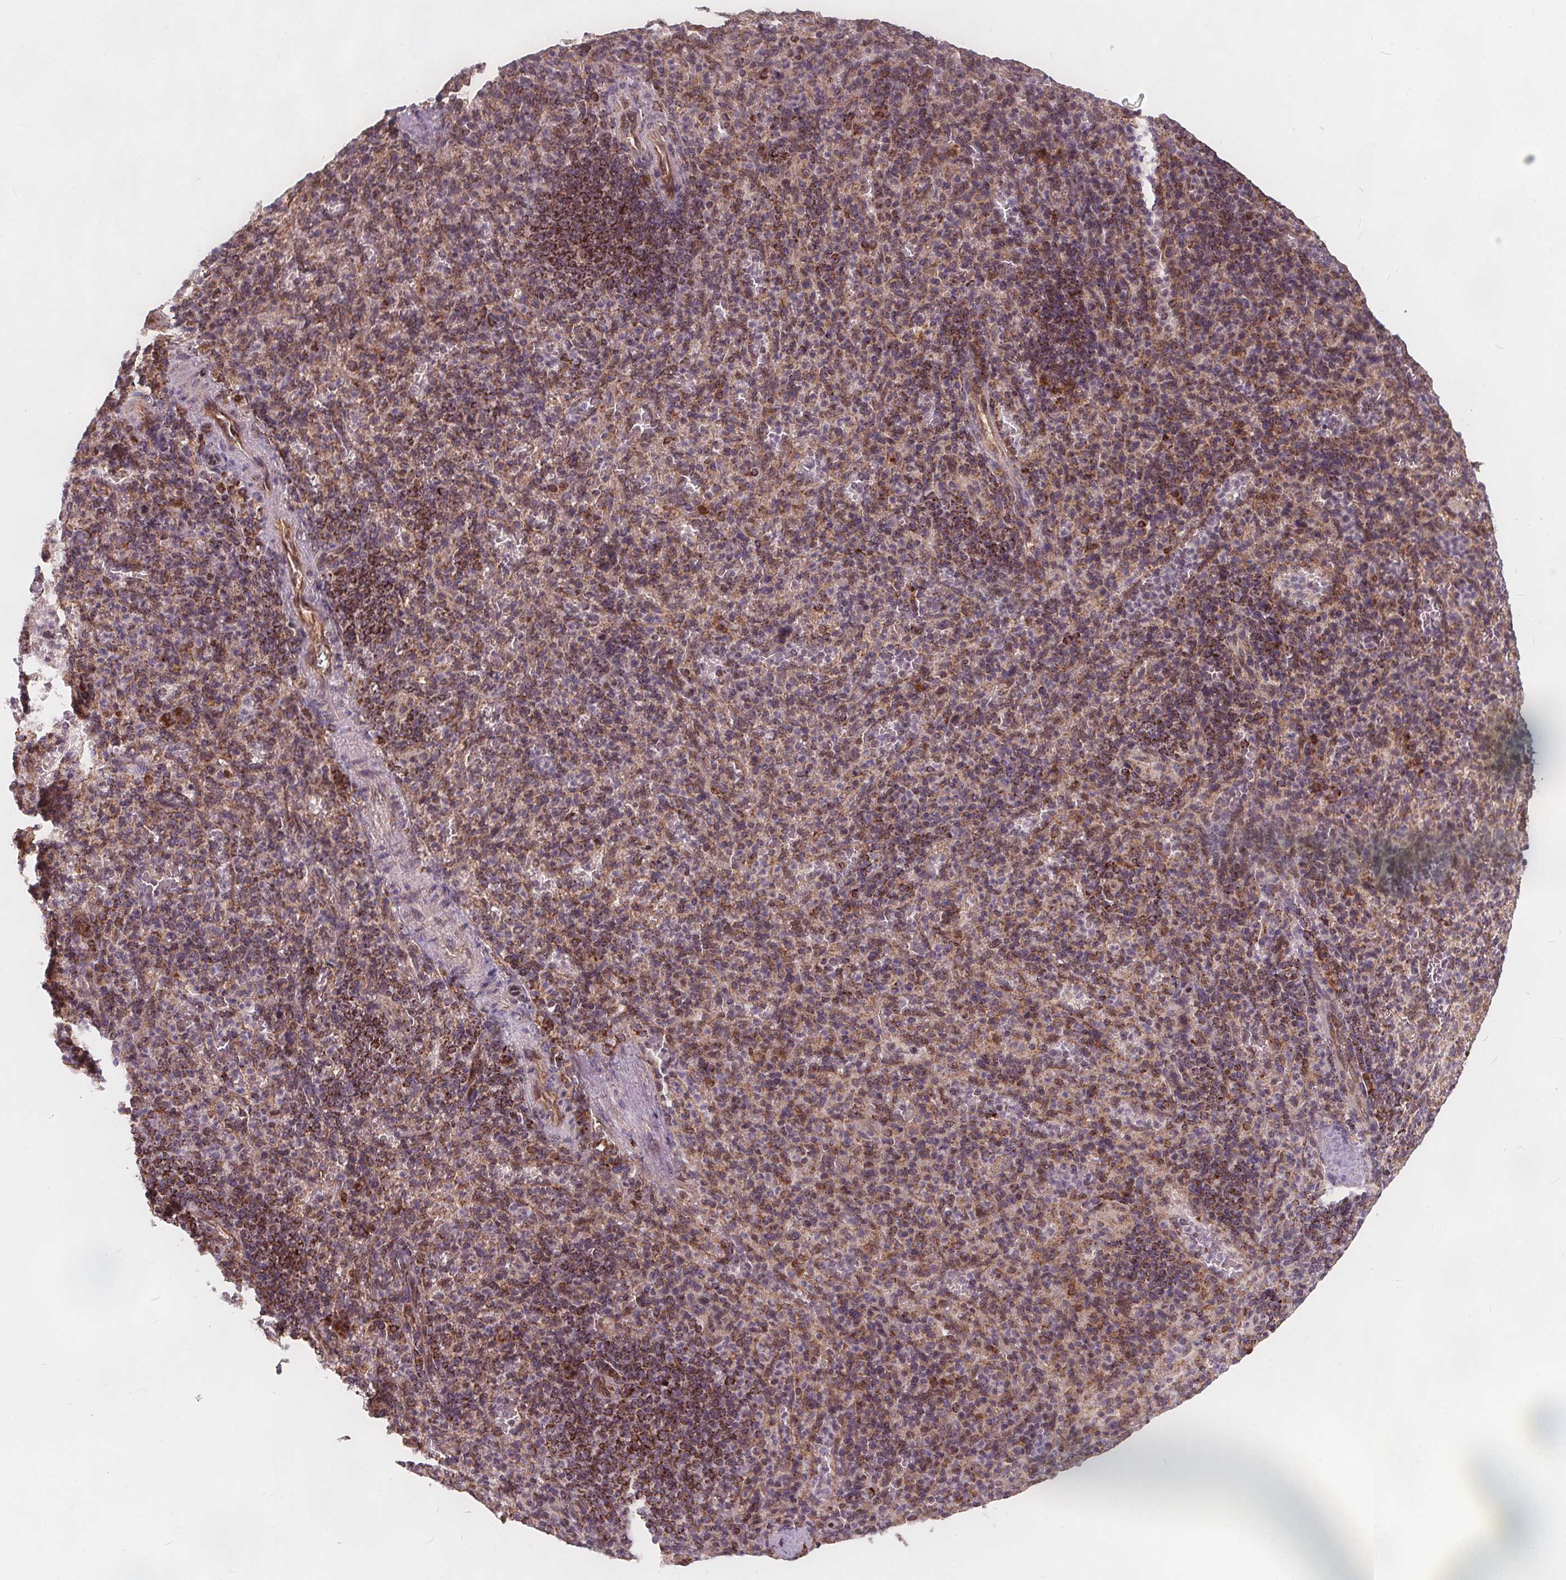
{"staining": {"intensity": "moderate", "quantity": "25%-75%", "location": "cytoplasmic/membranous"}, "tissue": "spleen", "cell_type": "Cells in red pulp", "image_type": "normal", "snomed": [{"axis": "morphology", "description": "Normal tissue, NOS"}, {"axis": "topography", "description": "Spleen"}], "caption": "About 25%-75% of cells in red pulp in unremarkable human spleen display moderate cytoplasmic/membranous protein positivity as visualized by brown immunohistochemical staining.", "gene": "PLSCR3", "patient": {"sex": "female", "age": 74}}